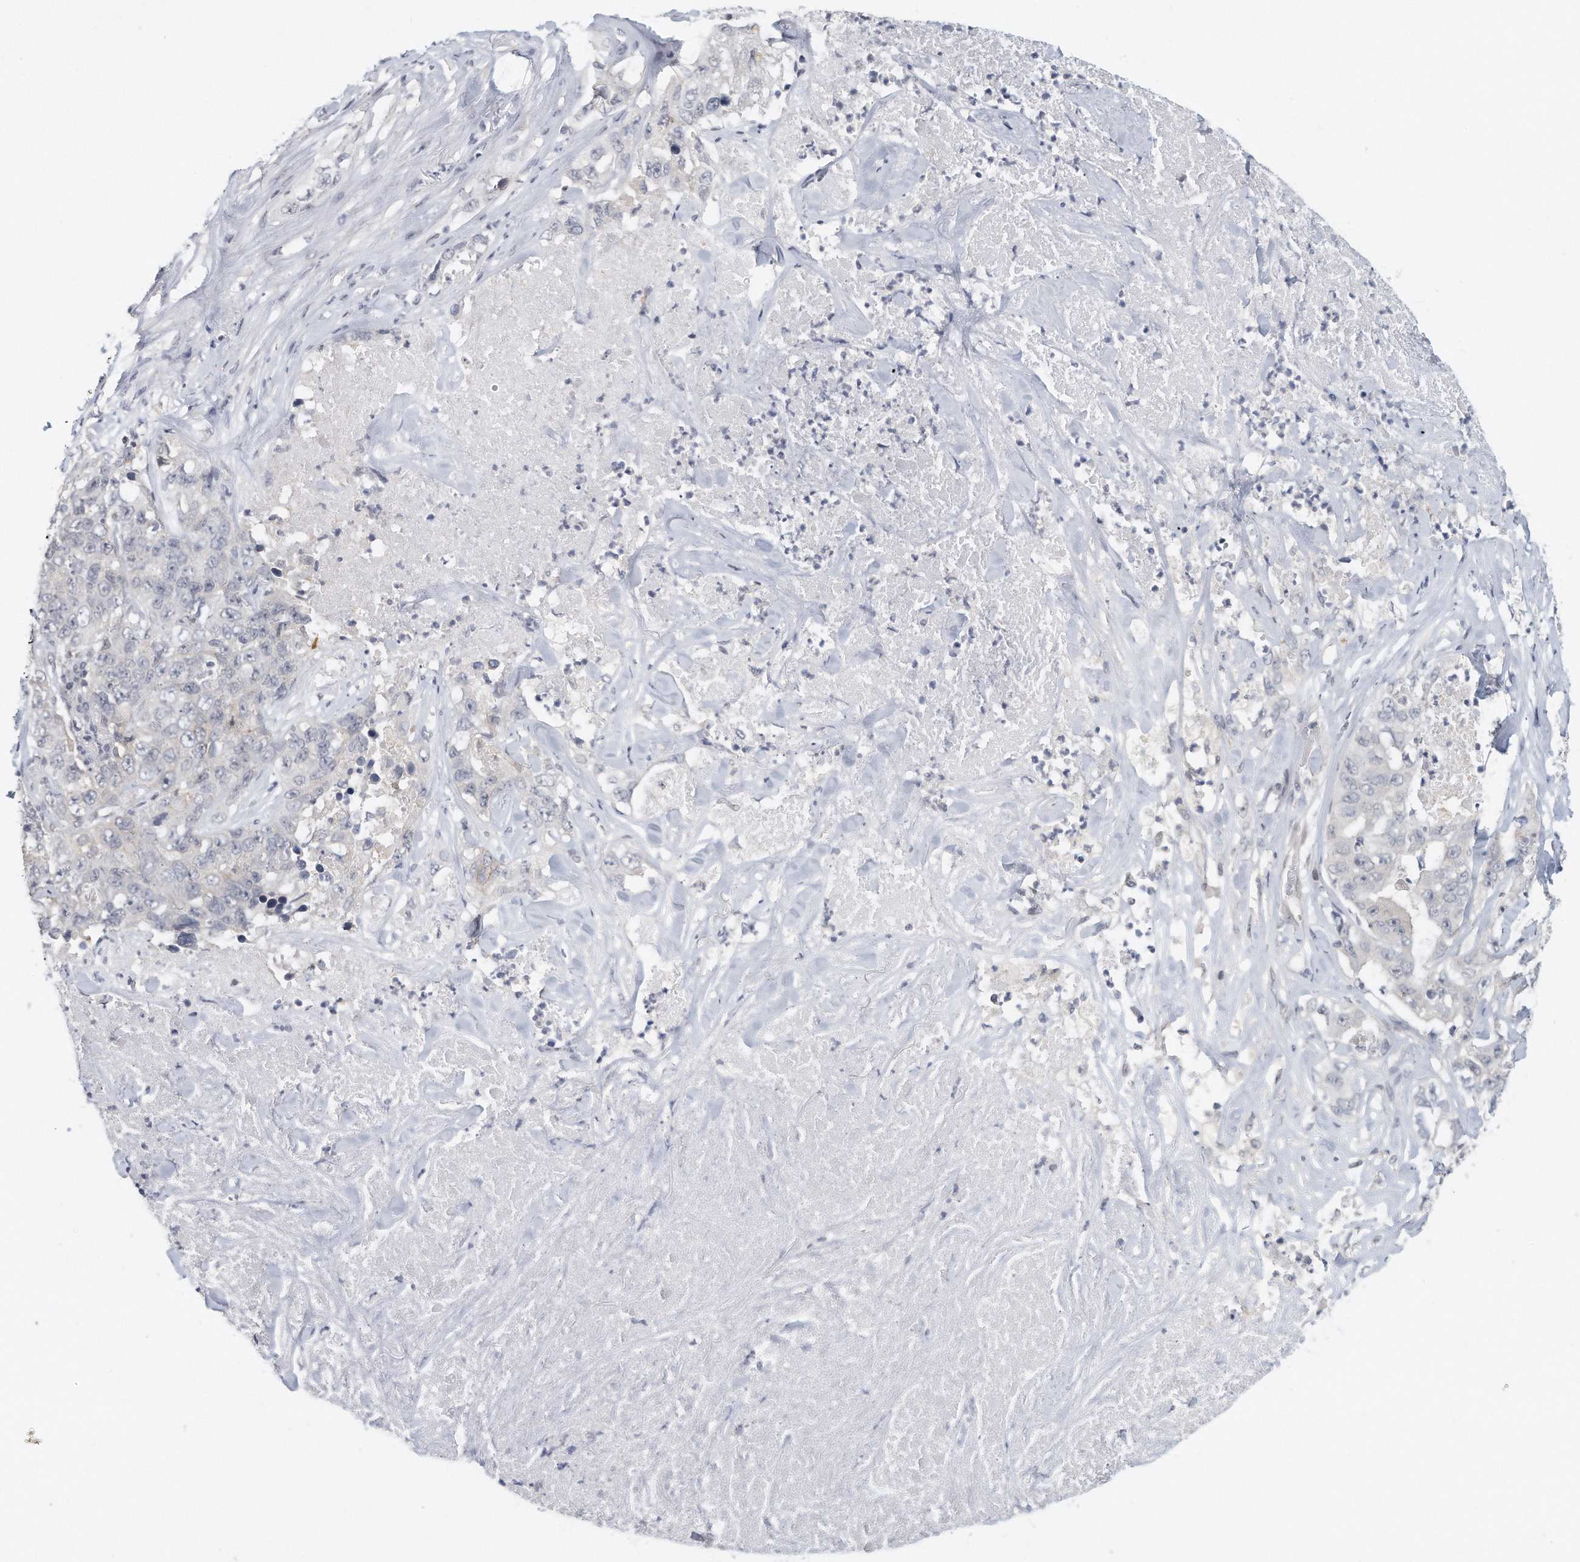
{"staining": {"intensity": "negative", "quantity": "none", "location": "none"}, "tissue": "lung cancer", "cell_type": "Tumor cells", "image_type": "cancer", "snomed": [{"axis": "morphology", "description": "Adenocarcinoma, NOS"}, {"axis": "topography", "description": "Lung"}], "caption": "Tumor cells are negative for brown protein staining in lung cancer. Brightfield microscopy of immunohistochemistry stained with DAB (brown) and hematoxylin (blue), captured at high magnification.", "gene": "DDX43", "patient": {"sex": "female", "age": 51}}